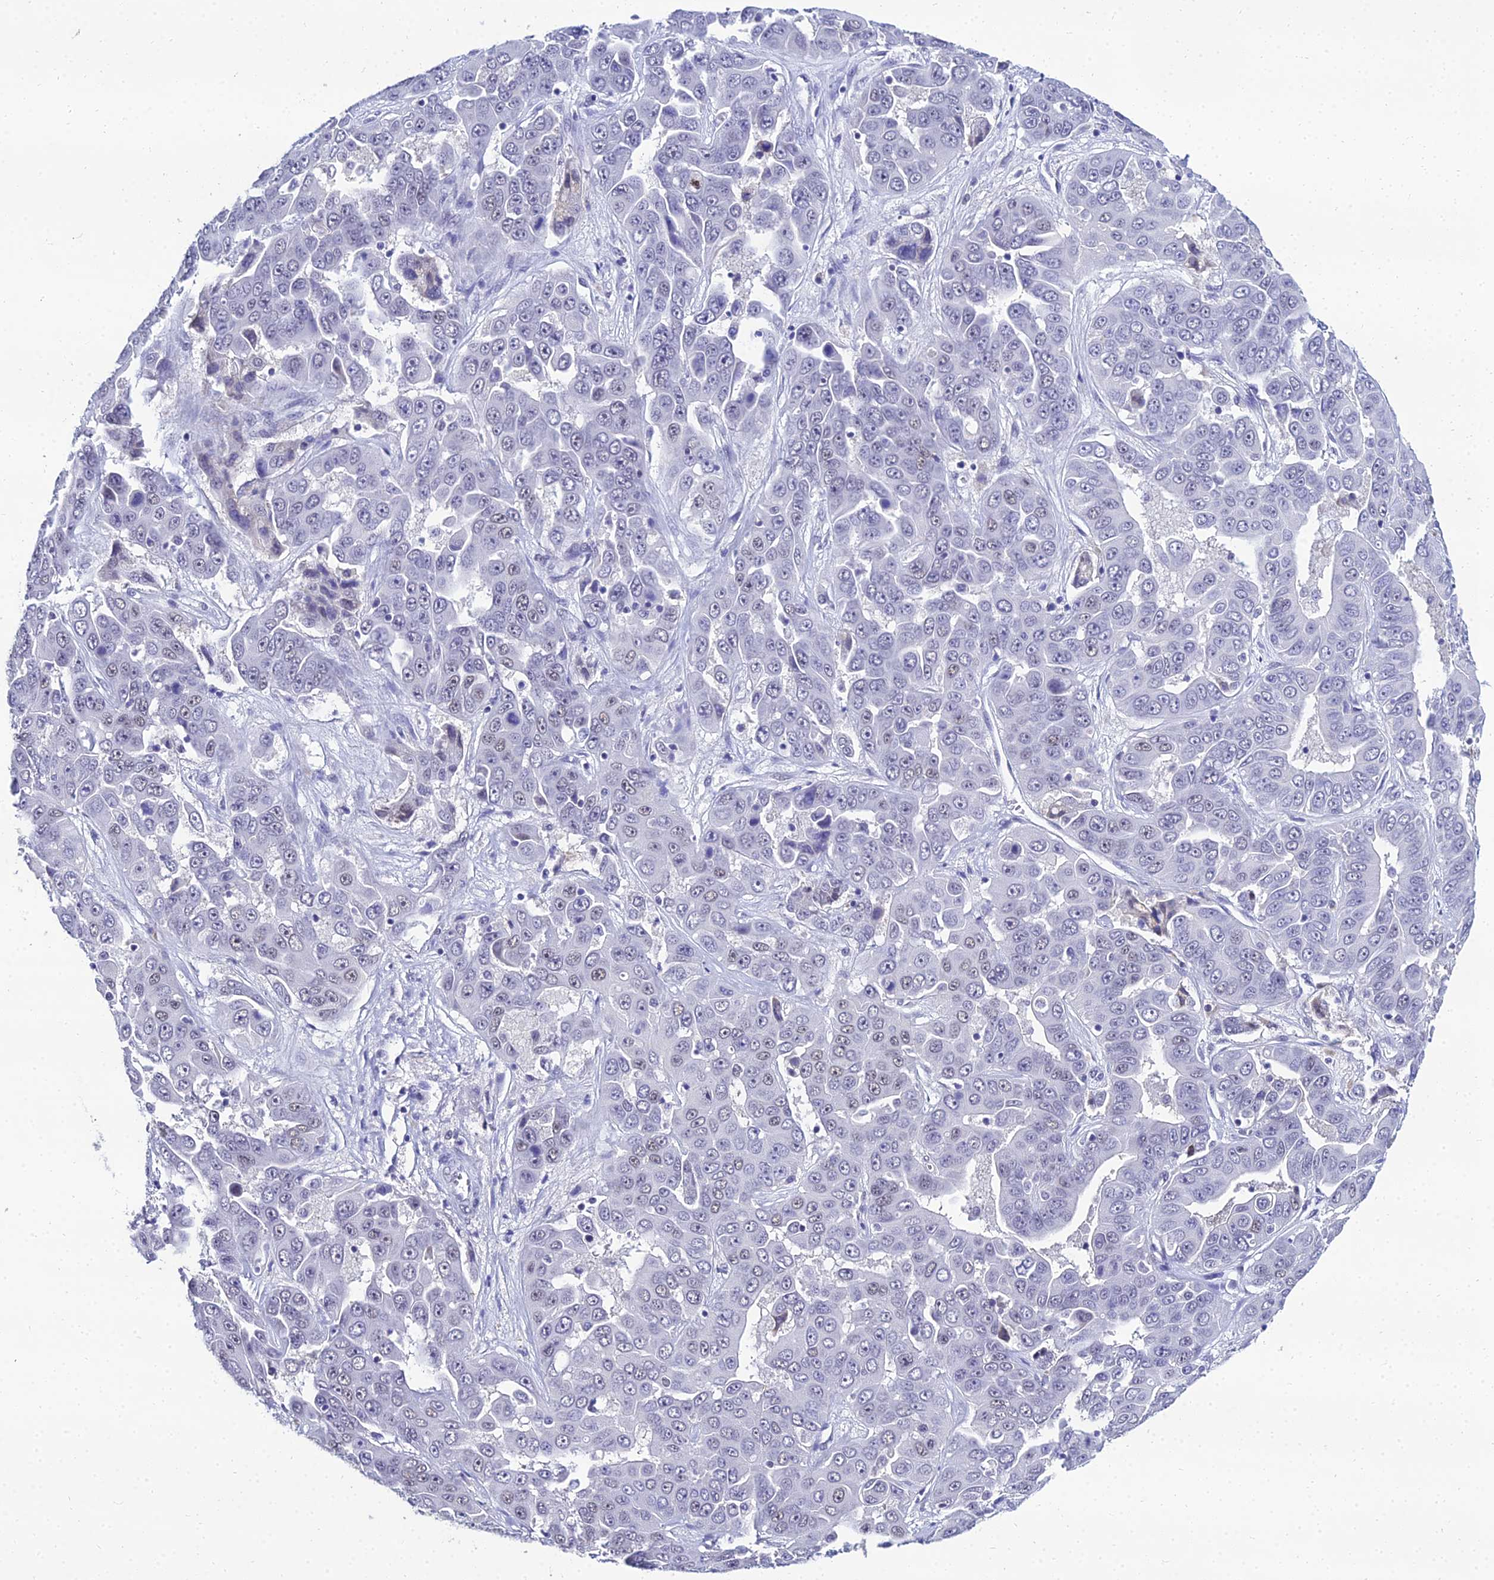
{"staining": {"intensity": "negative", "quantity": "none", "location": "none"}, "tissue": "liver cancer", "cell_type": "Tumor cells", "image_type": "cancer", "snomed": [{"axis": "morphology", "description": "Cholangiocarcinoma"}, {"axis": "topography", "description": "Liver"}], "caption": "Protein analysis of cholangiocarcinoma (liver) demonstrates no significant expression in tumor cells.", "gene": "PPP4R2", "patient": {"sex": "female", "age": 52}}